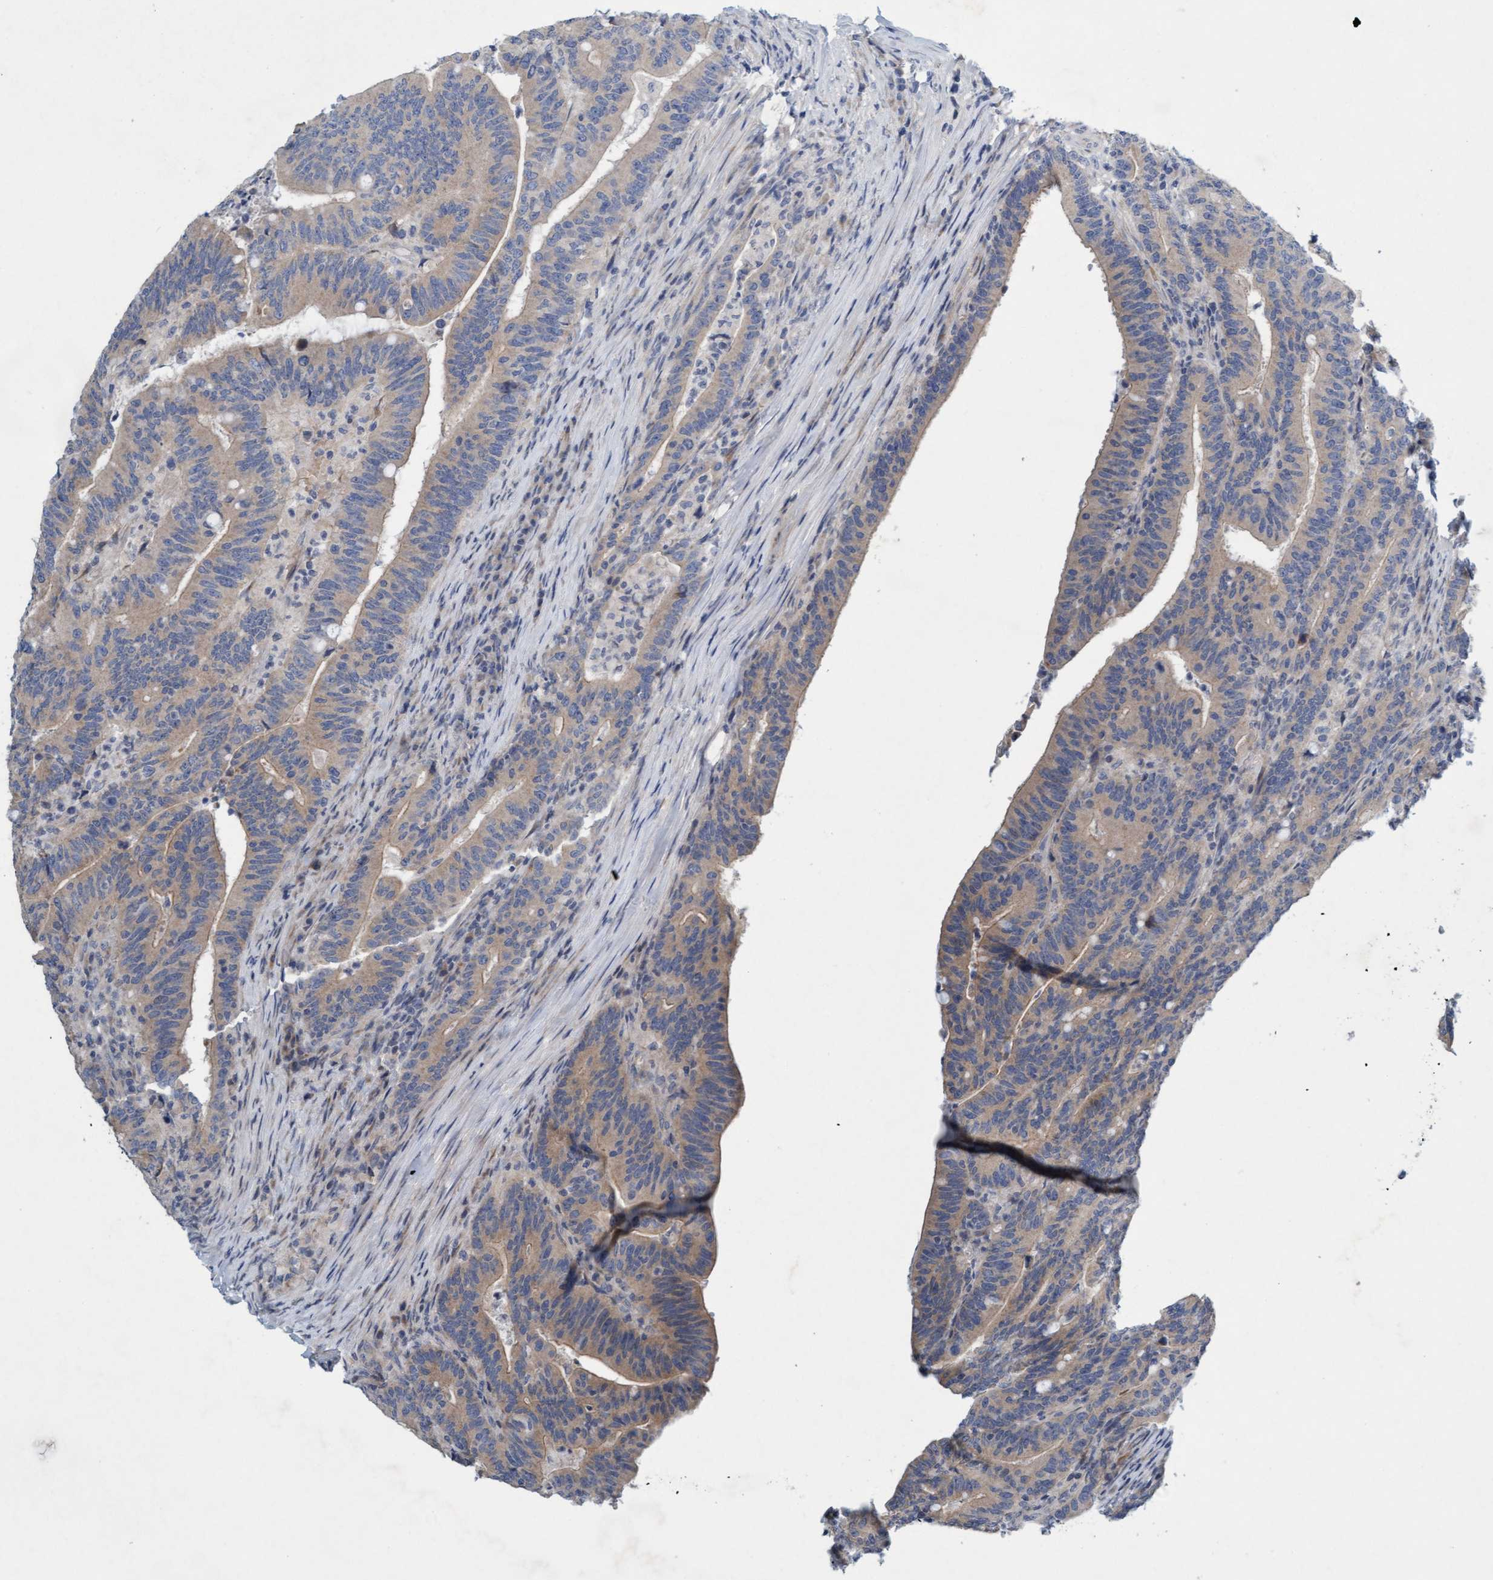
{"staining": {"intensity": "weak", "quantity": "25%-75%", "location": "cytoplasmic/membranous"}, "tissue": "colorectal cancer", "cell_type": "Tumor cells", "image_type": "cancer", "snomed": [{"axis": "morphology", "description": "Adenocarcinoma, NOS"}, {"axis": "topography", "description": "Colon"}], "caption": "An immunohistochemistry image of neoplastic tissue is shown. Protein staining in brown shows weak cytoplasmic/membranous positivity in adenocarcinoma (colorectal) within tumor cells.", "gene": "DDHD2", "patient": {"sex": "female", "age": 66}}